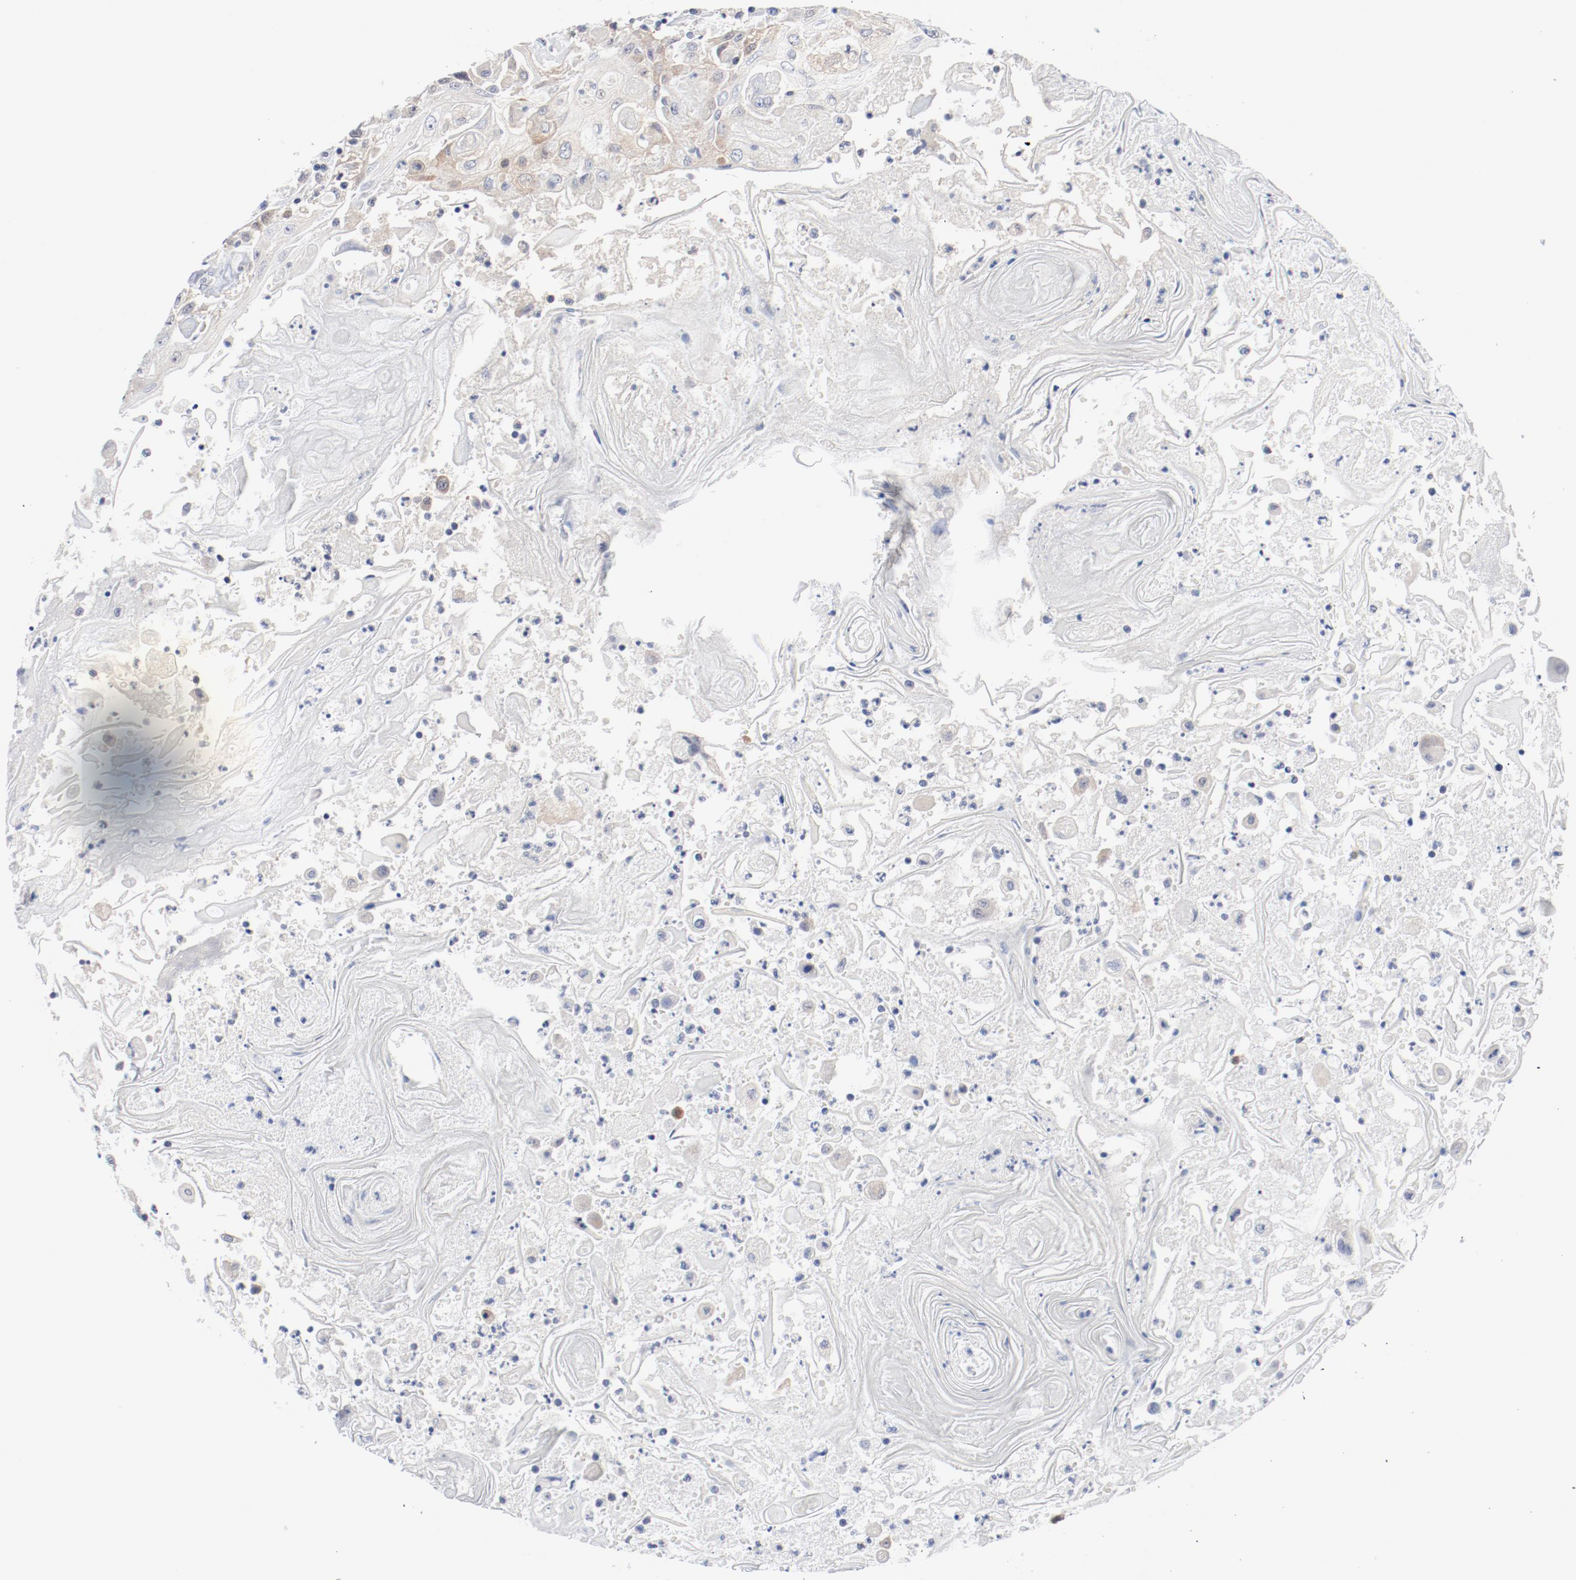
{"staining": {"intensity": "weak", "quantity": "<25%", "location": "cytoplasmic/membranous"}, "tissue": "head and neck cancer", "cell_type": "Tumor cells", "image_type": "cancer", "snomed": [{"axis": "morphology", "description": "Squamous cell carcinoma, NOS"}, {"axis": "topography", "description": "Oral tissue"}, {"axis": "topography", "description": "Head-Neck"}], "caption": "Immunohistochemical staining of head and neck cancer (squamous cell carcinoma) reveals no significant staining in tumor cells.", "gene": "BAD", "patient": {"sex": "female", "age": 76}}